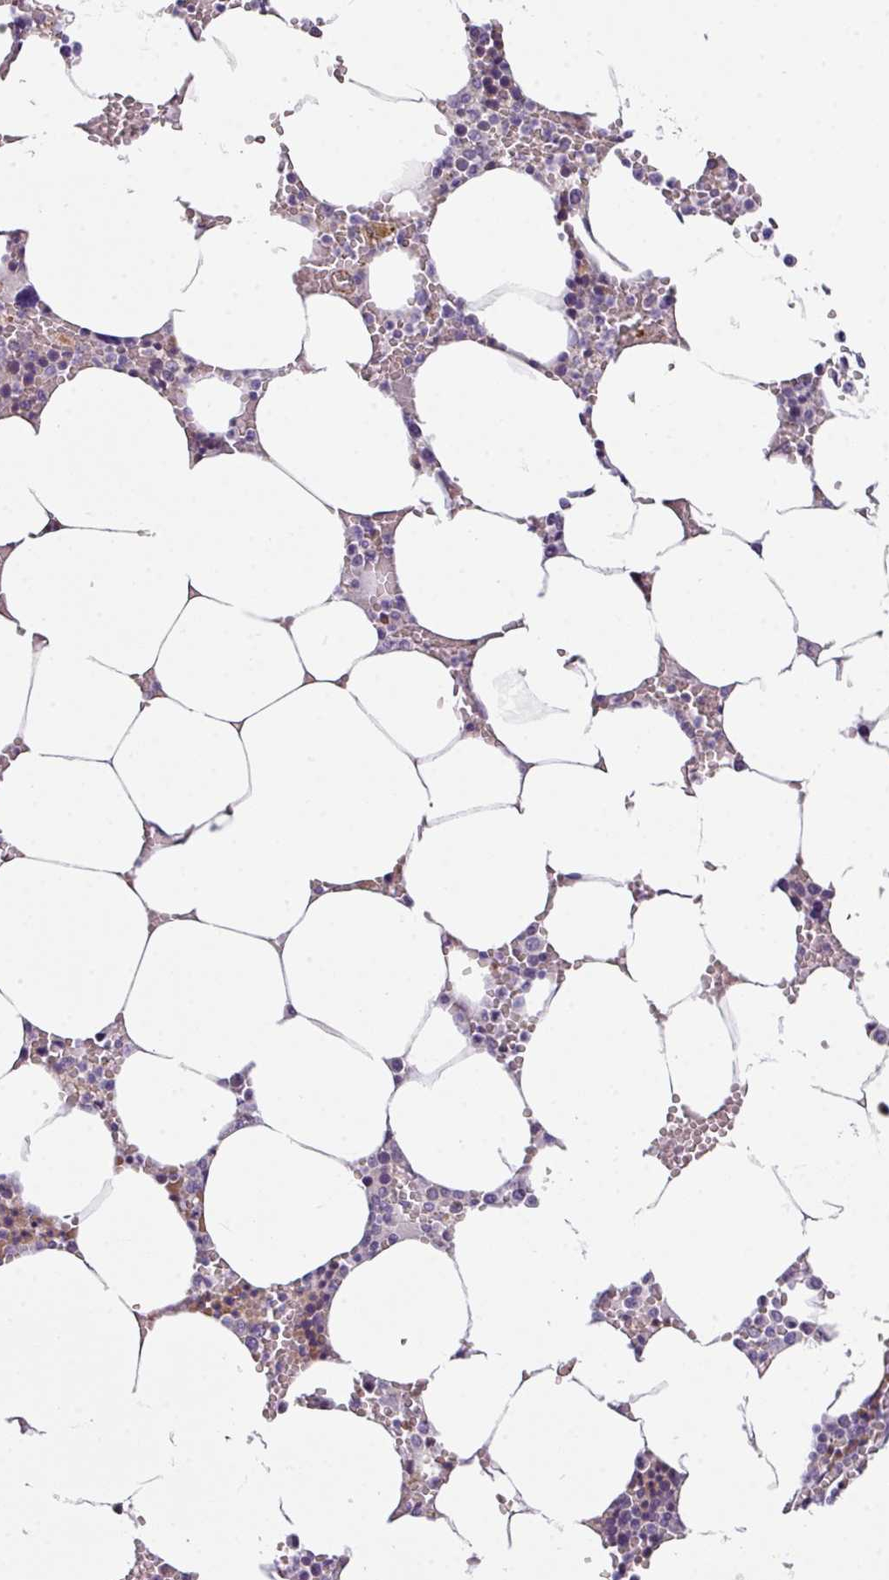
{"staining": {"intensity": "moderate", "quantity": "<25%", "location": "cytoplasmic/membranous"}, "tissue": "bone marrow", "cell_type": "Hematopoietic cells", "image_type": "normal", "snomed": [{"axis": "morphology", "description": "Normal tissue, NOS"}, {"axis": "topography", "description": "Bone marrow"}], "caption": "The immunohistochemical stain shows moderate cytoplasmic/membranous expression in hematopoietic cells of normal bone marrow. The protein of interest is stained brown, and the nuclei are stained in blue (DAB (3,3'-diaminobenzidine) IHC with brightfield microscopy, high magnification).", "gene": "BUD23", "patient": {"sex": "male", "age": 70}}